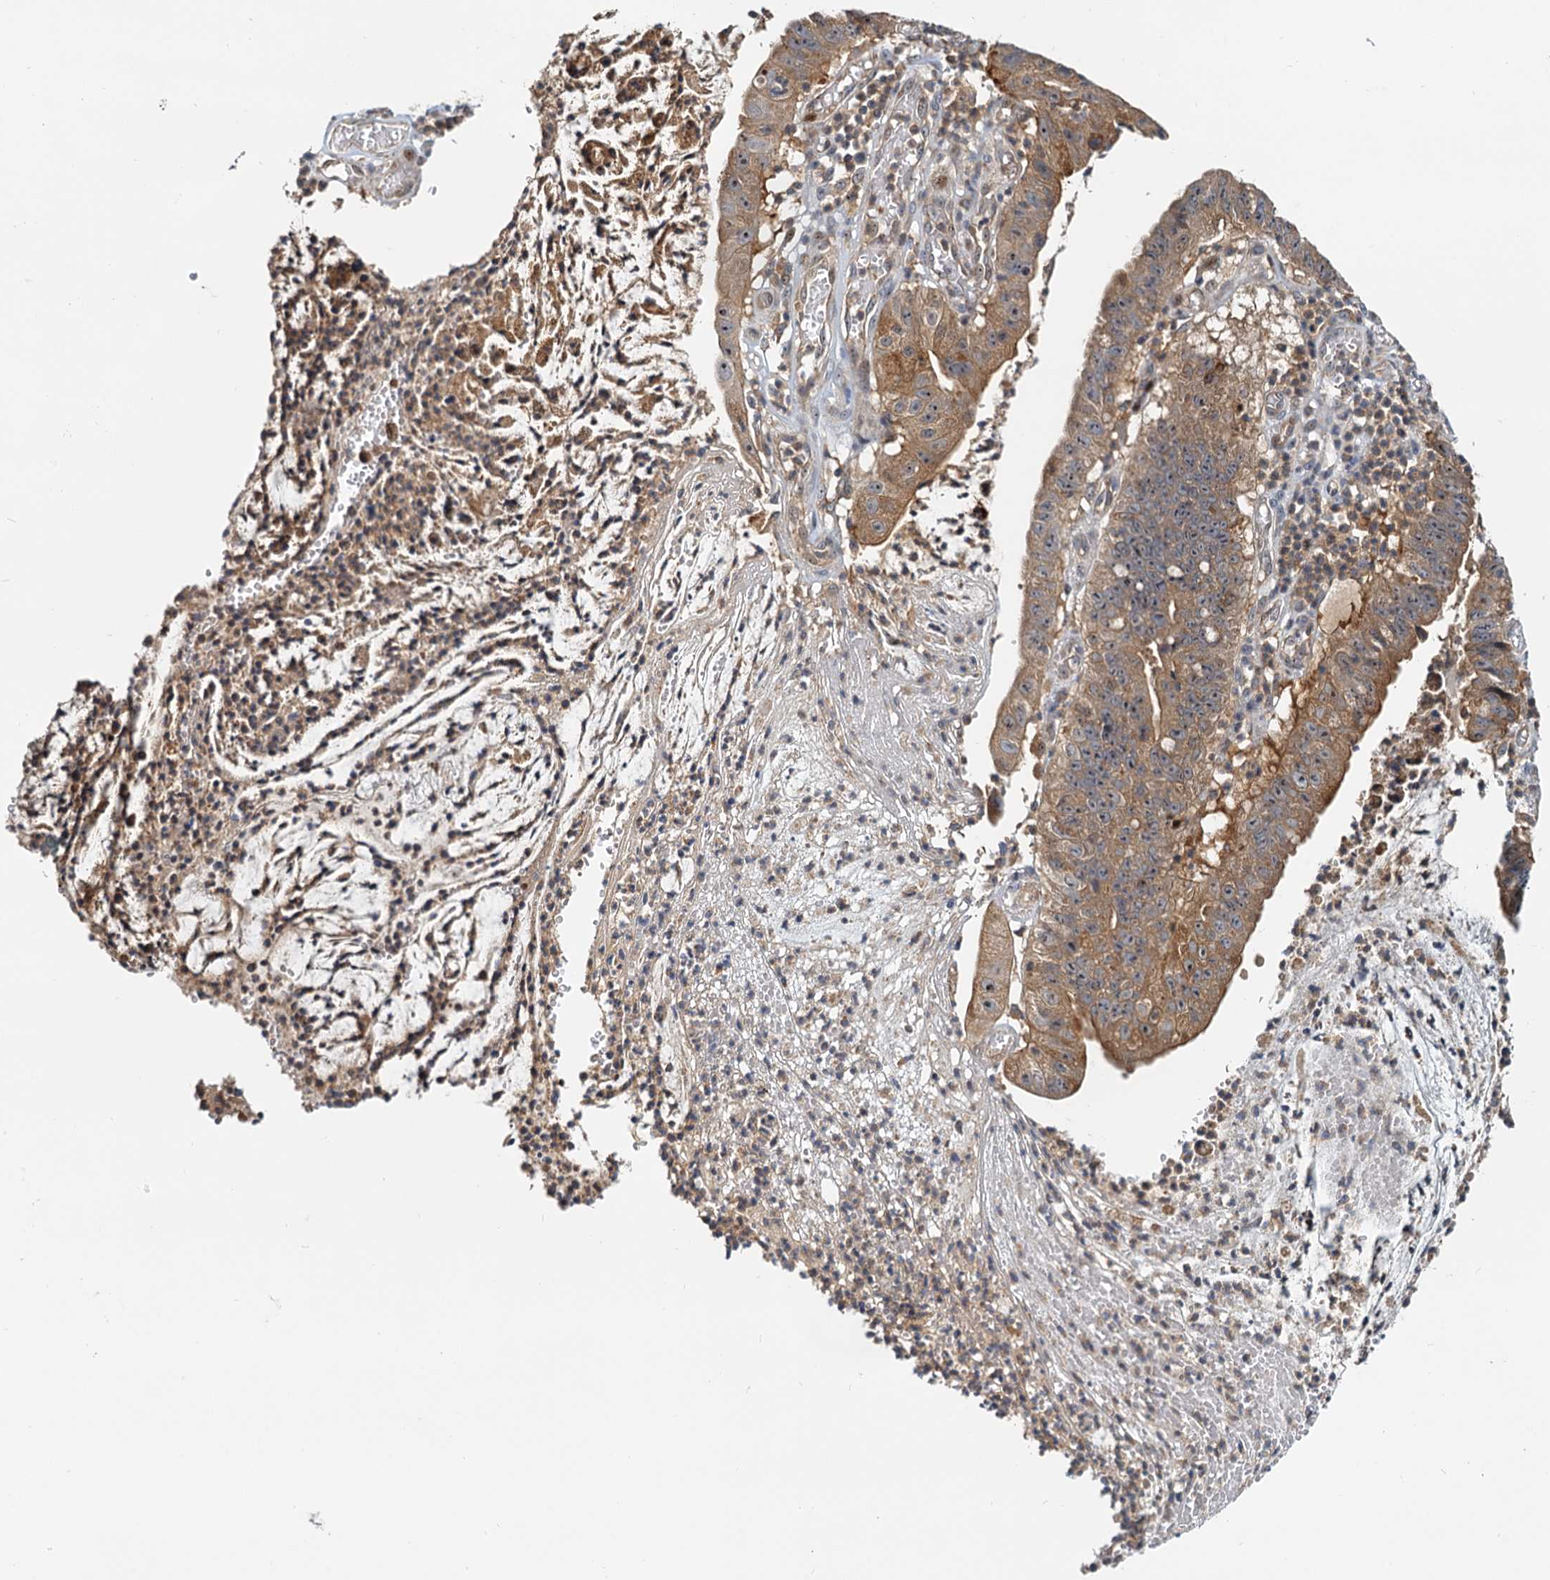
{"staining": {"intensity": "moderate", "quantity": ">75%", "location": "cytoplasmic/membranous"}, "tissue": "stomach cancer", "cell_type": "Tumor cells", "image_type": "cancer", "snomed": [{"axis": "morphology", "description": "Adenocarcinoma, NOS"}, {"axis": "topography", "description": "Stomach"}], "caption": "Stomach cancer (adenocarcinoma) stained with a brown dye shows moderate cytoplasmic/membranous positive expression in approximately >75% of tumor cells.", "gene": "TOLLIP", "patient": {"sex": "male", "age": 59}}